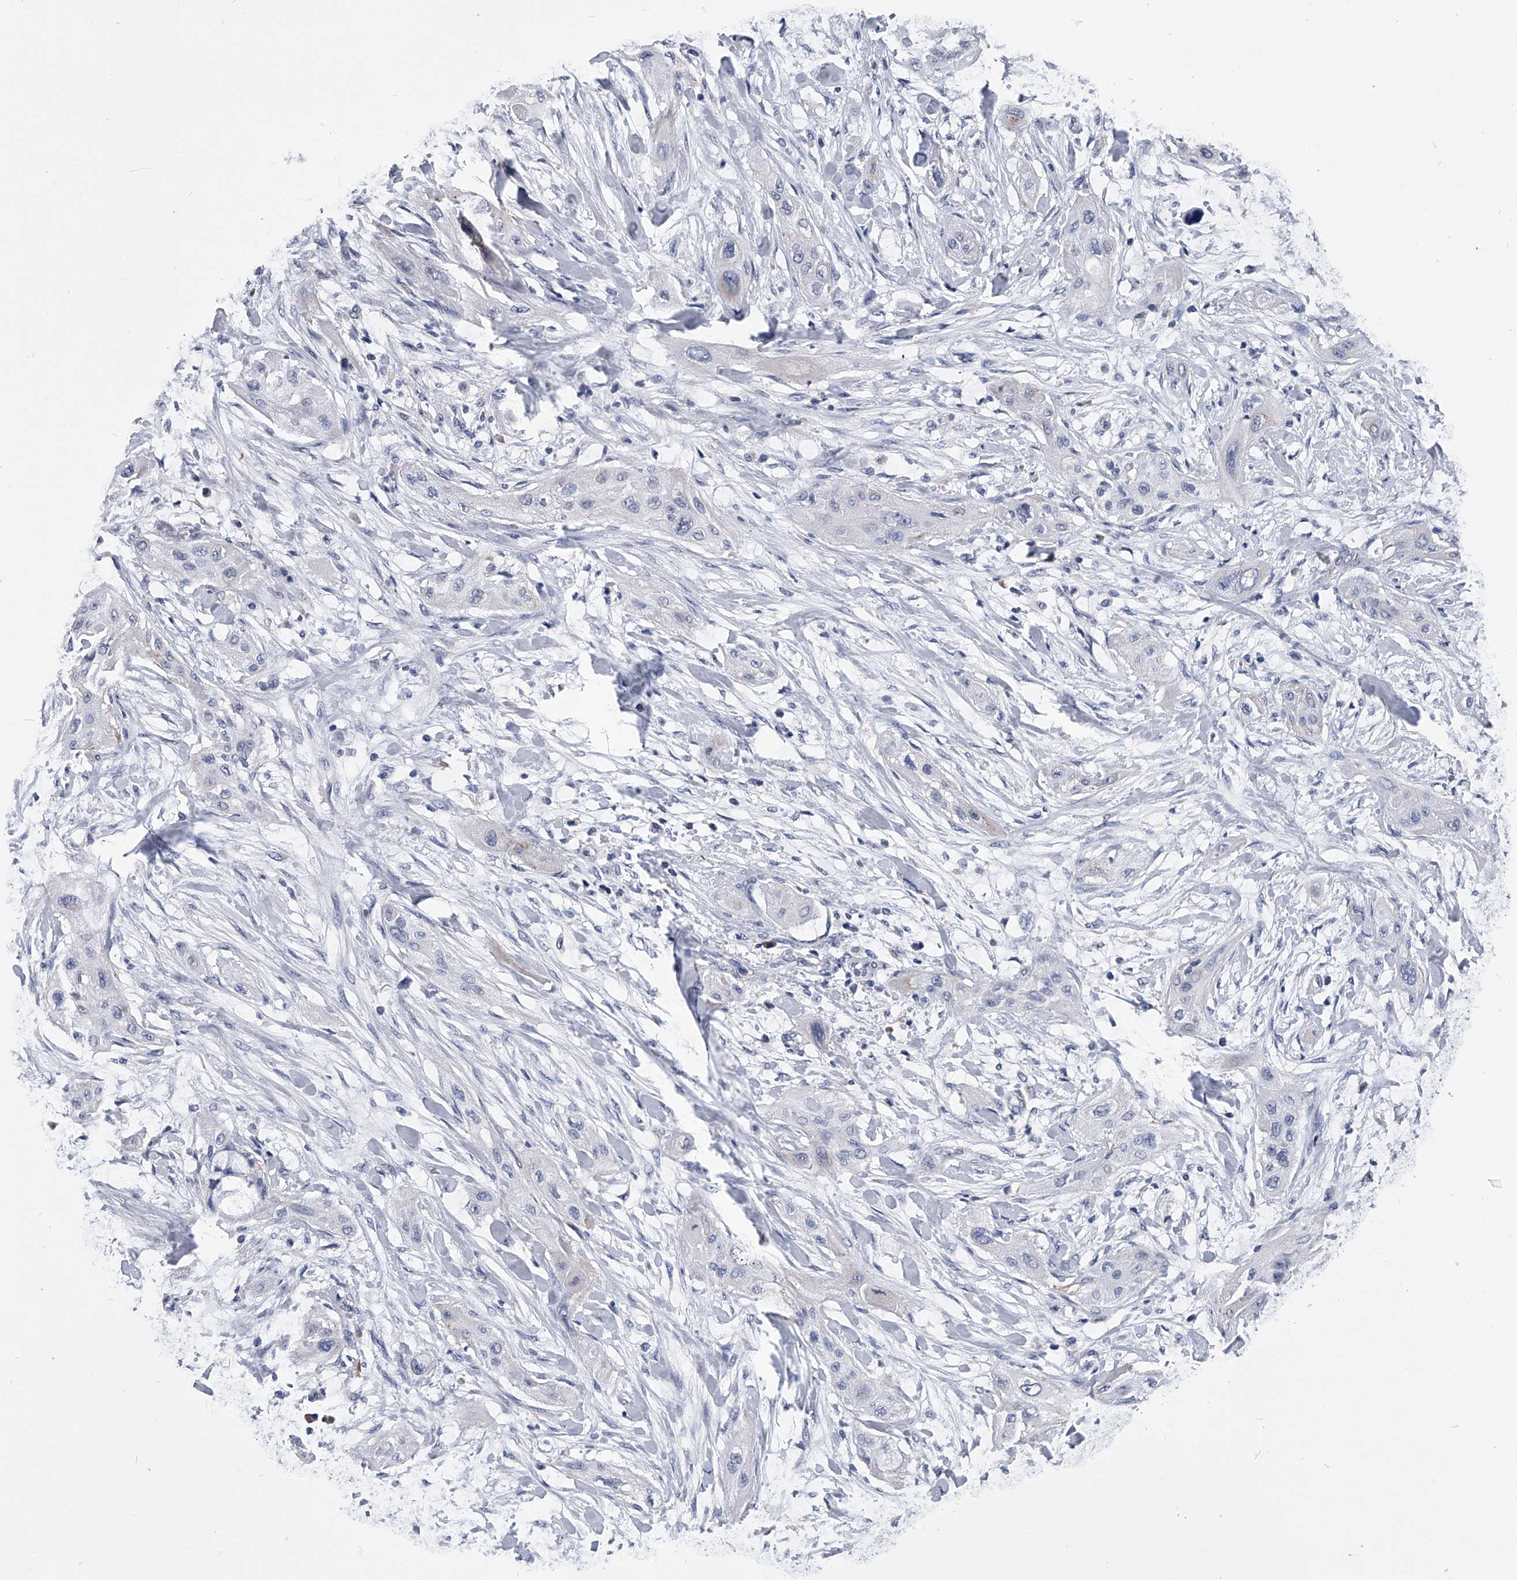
{"staining": {"intensity": "negative", "quantity": "none", "location": "none"}, "tissue": "lung cancer", "cell_type": "Tumor cells", "image_type": "cancer", "snomed": [{"axis": "morphology", "description": "Squamous cell carcinoma, NOS"}, {"axis": "topography", "description": "Lung"}], "caption": "Immunohistochemistry (IHC) image of lung cancer stained for a protein (brown), which displays no staining in tumor cells. (DAB immunohistochemistry visualized using brightfield microscopy, high magnification).", "gene": "OAT", "patient": {"sex": "female", "age": 47}}